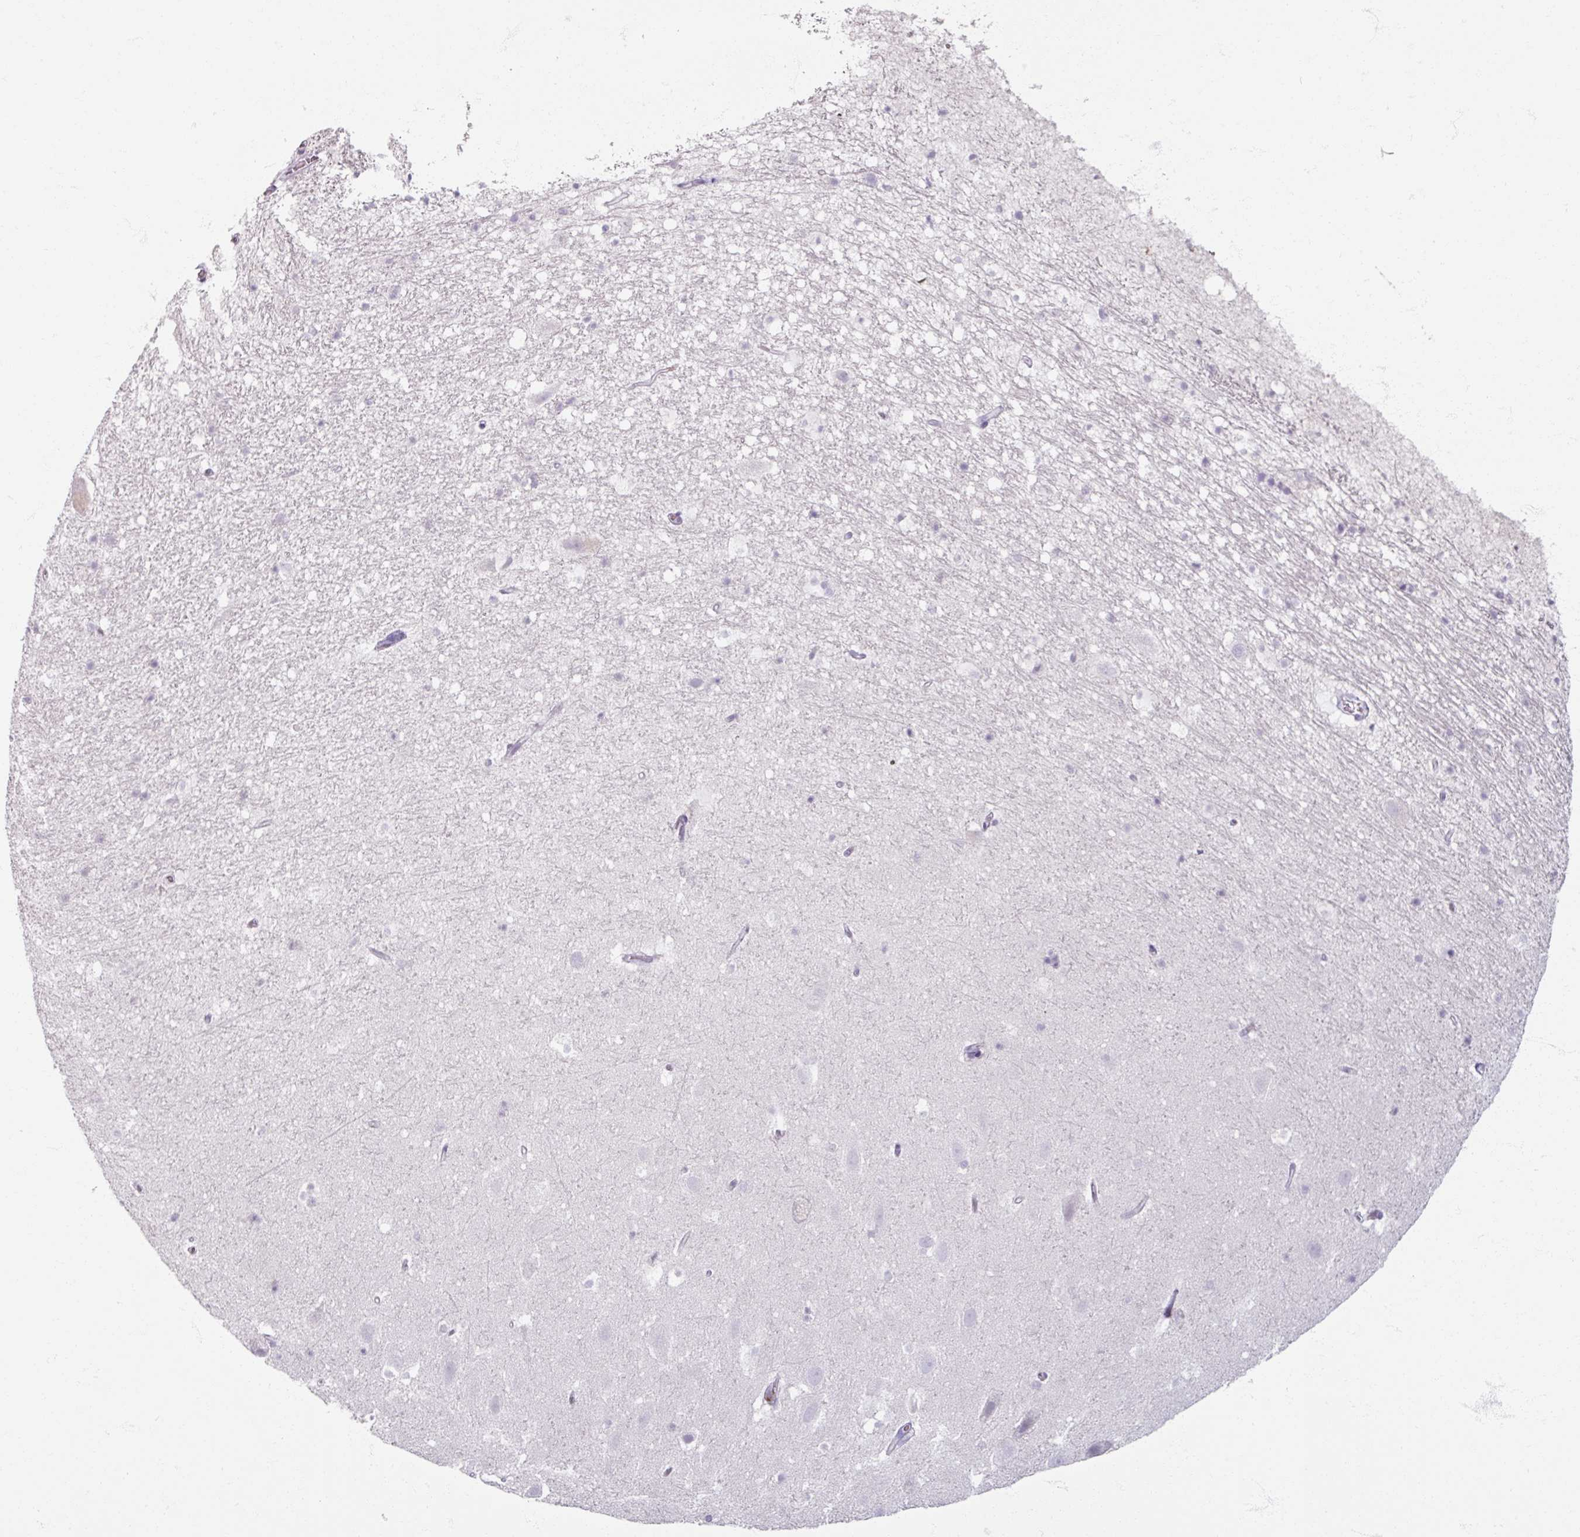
{"staining": {"intensity": "negative", "quantity": "none", "location": "none"}, "tissue": "hippocampus", "cell_type": "Glial cells", "image_type": "normal", "snomed": [{"axis": "morphology", "description": "Normal tissue, NOS"}, {"axis": "topography", "description": "Hippocampus"}], "caption": "This is an immunohistochemistry micrograph of unremarkable human hippocampus. There is no positivity in glial cells.", "gene": "PTPRC", "patient": {"sex": "male", "age": 37}}